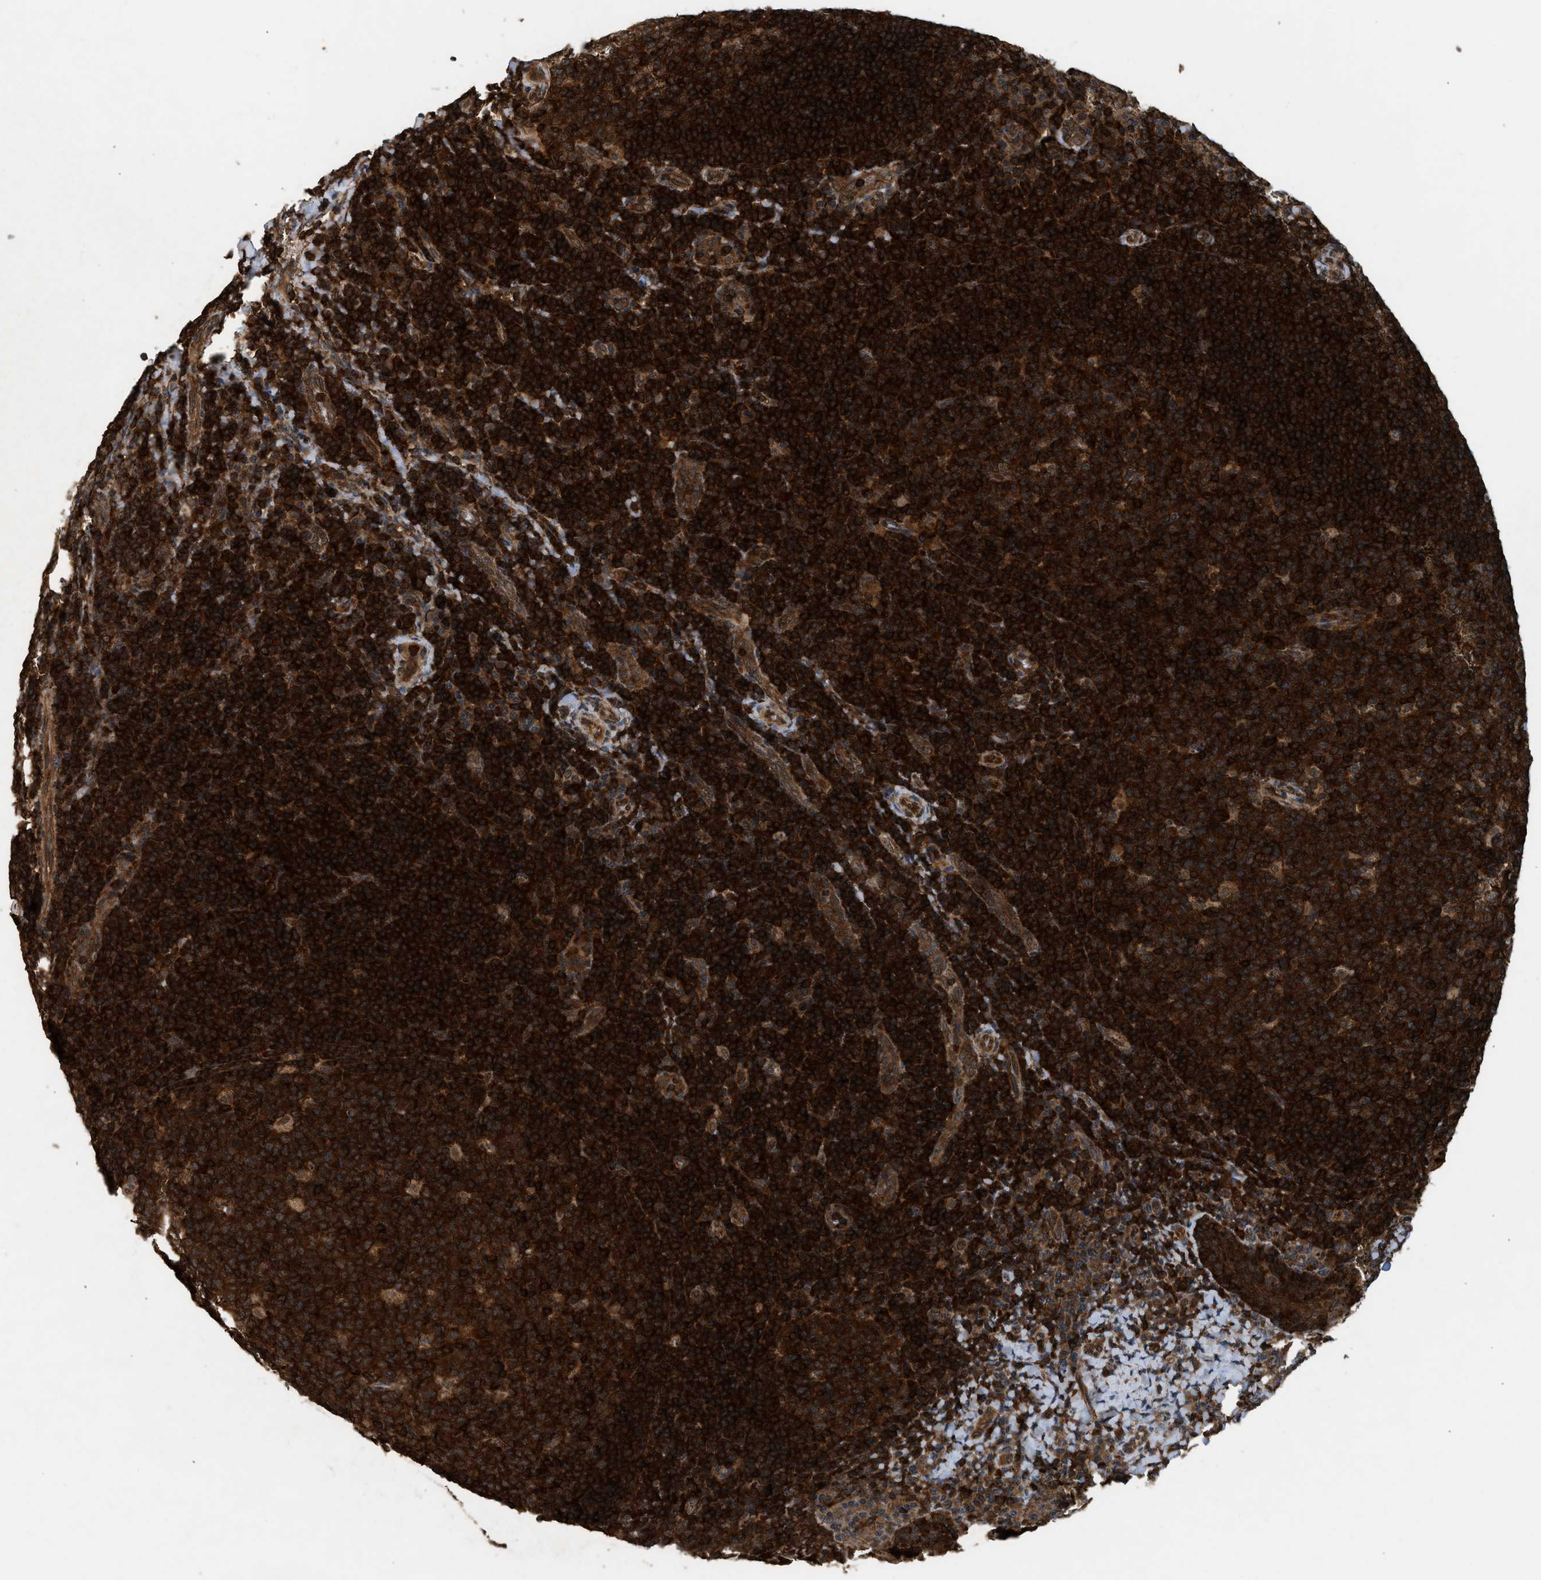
{"staining": {"intensity": "strong", "quantity": ">75%", "location": "cytoplasmic/membranous"}, "tissue": "tonsil", "cell_type": "Germinal center cells", "image_type": "normal", "snomed": [{"axis": "morphology", "description": "Normal tissue, NOS"}, {"axis": "topography", "description": "Tonsil"}], "caption": "Immunohistochemical staining of unremarkable human tonsil reveals >75% levels of strong cytoplasmic/membranous protein positivity in about >75% of germinal center cells.", "gene": "OXSR1", "patient": {"sex": "male", "age": 17}}